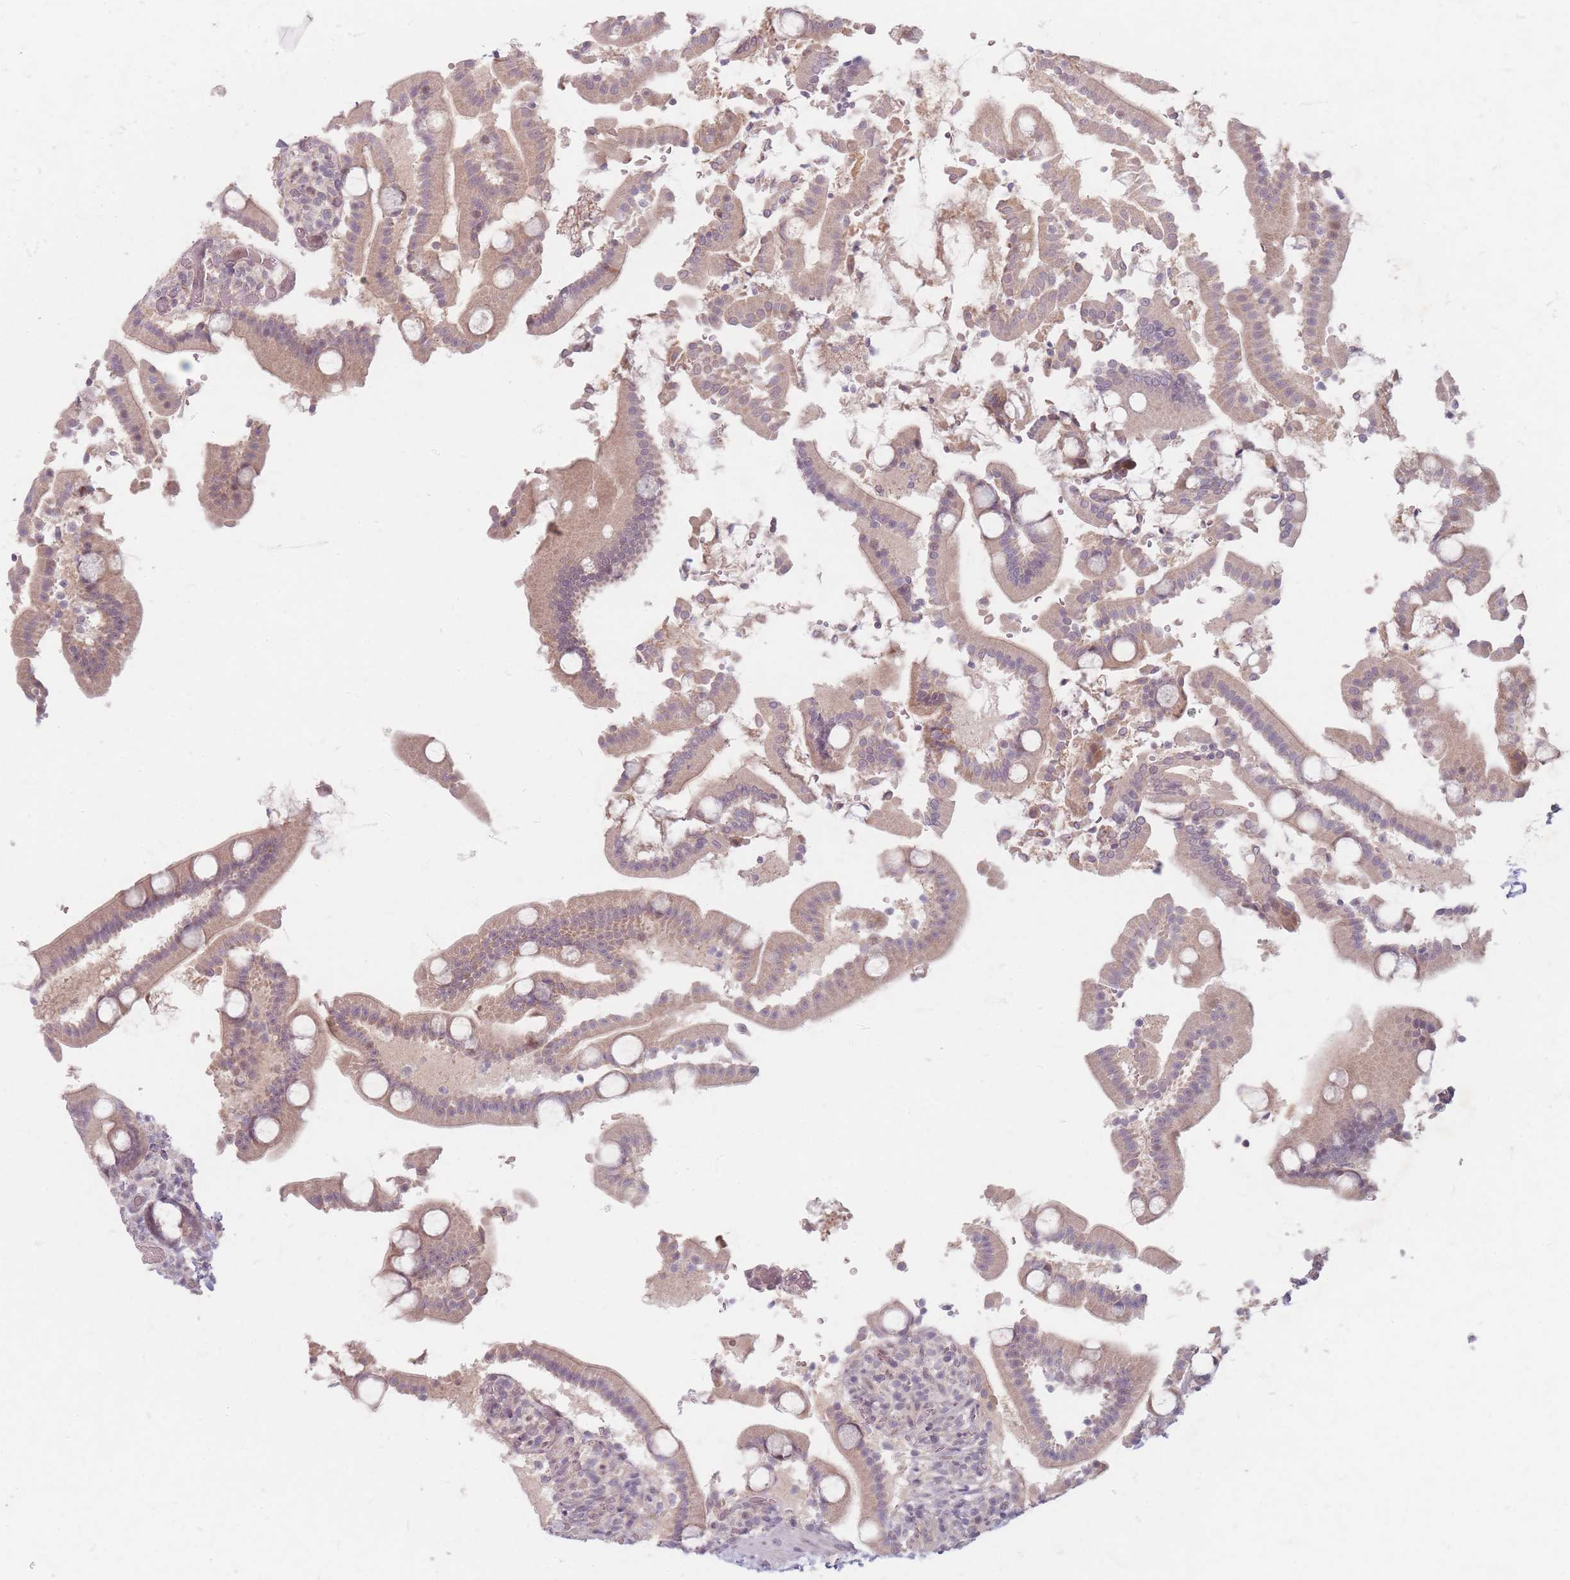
{"staining": {"intensity": "weak", "quantity": ">75%", "location": "cytoplasmic/membranous"}, "tissue": "duodenum", "cell_type": "Glandular cells", "image_type": "normal", "snomed": [{"axis": "morphology", "description": "Normal tissue, NOS"}, {"axis": "topography", "description": "Duodenum"}], "caption": "Benign duodenum shows weak cytoplasmic/membranous staining in approximately >75% of glandular cells, visualized by immunohistochemistry. (DAB IHC with brightfield microscopy, high magnification).", "gene": "GABRA6", "patient": {"sex": "male", "age": 55}}